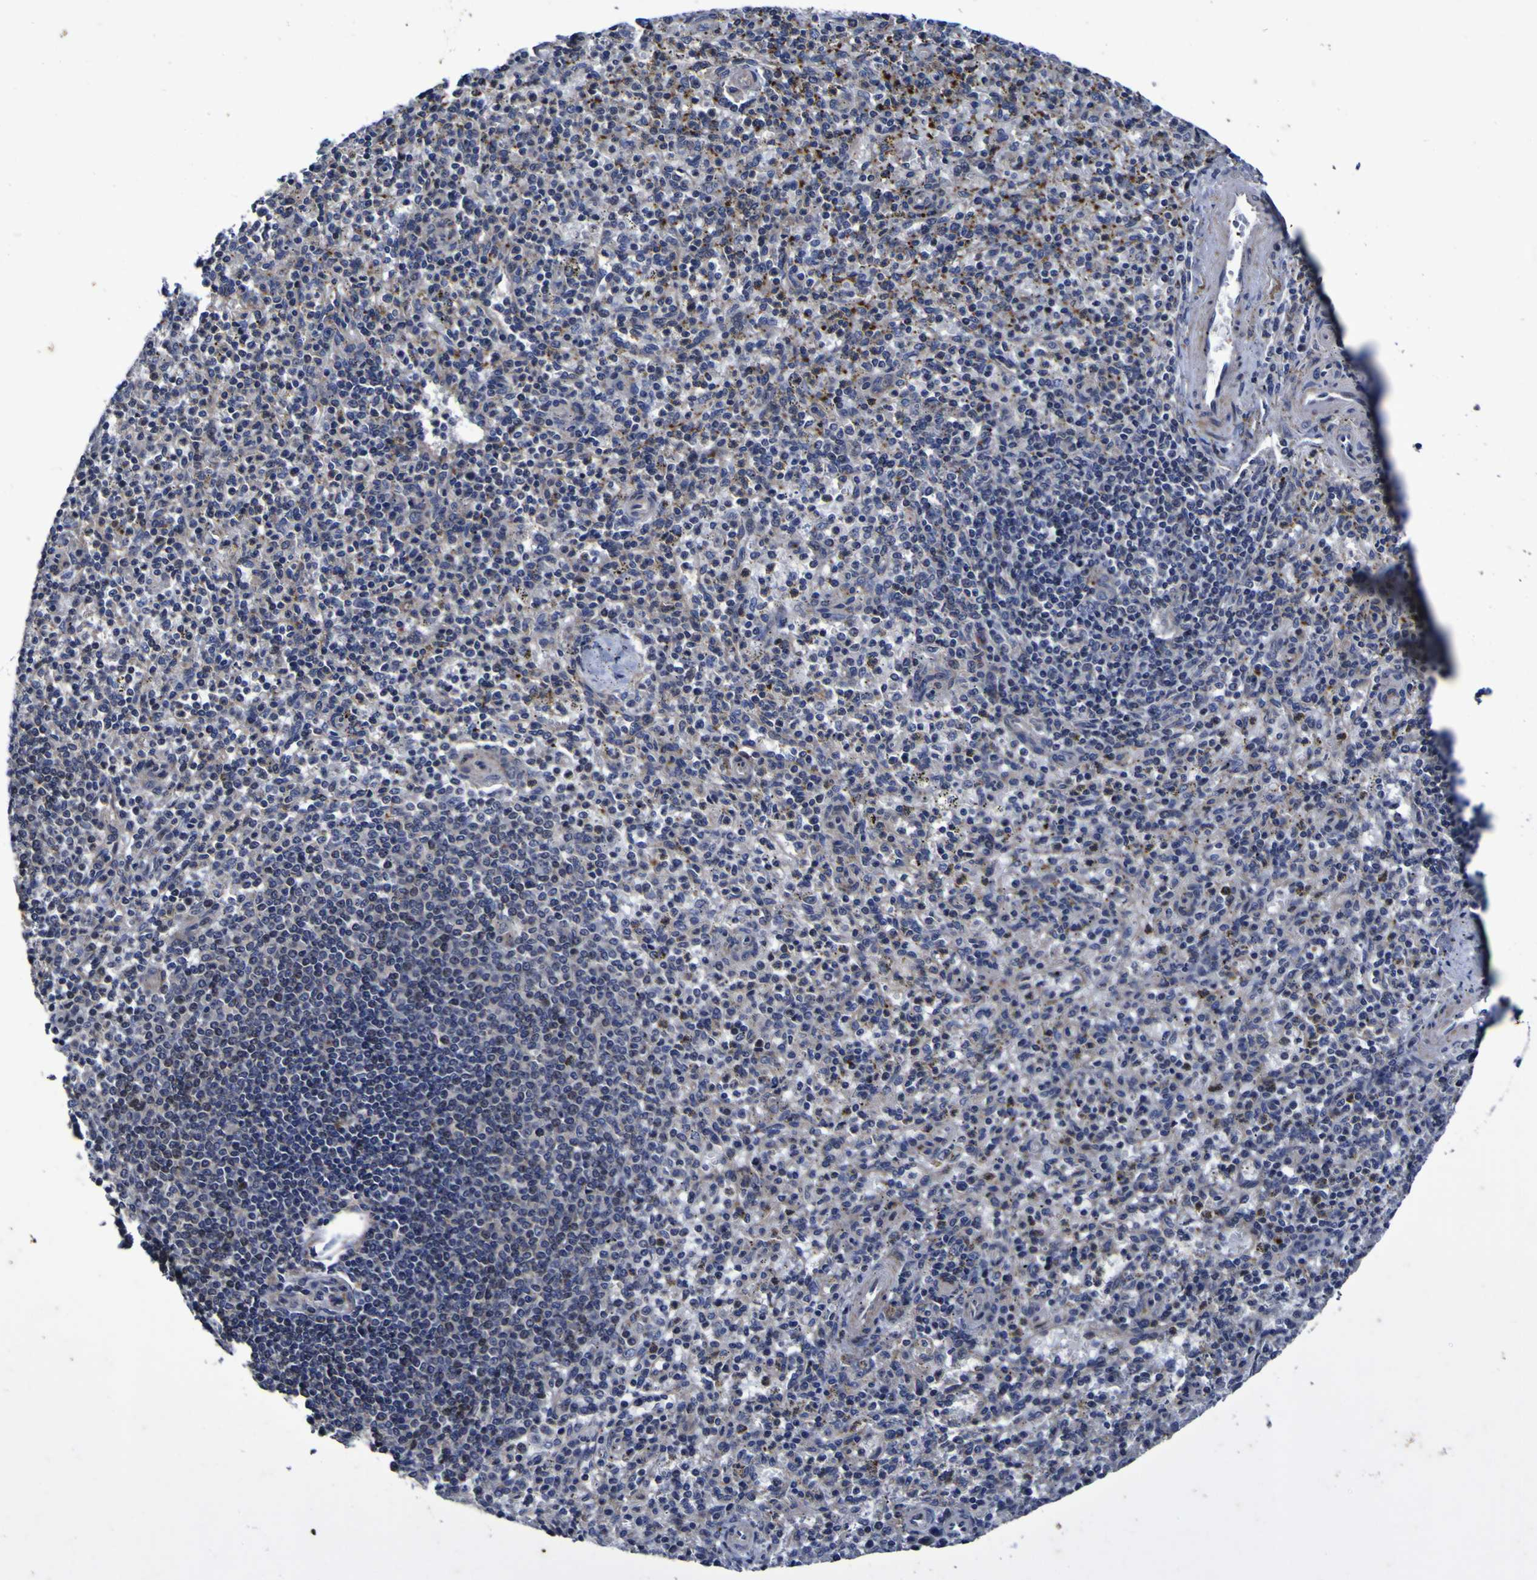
{"staining": {"intensity": "strong", "quantity": "25%-75%", "location": "cytoplasmic/membranous"}, "tissue": "spleen", "cell_type": "Cells in red pulp", "image_type": "normal", "snomed": [{"axis": "morphology", "description": "Normal tissue, NOS"}, {"axis": "topography", "description": "Spleen"}], "caption": "This photomicrograph reveals IHC staining of benign human spleen, with high strong cytoplasmic/membranous positivity in about 25%-75% of cells in red pulp.", "gene": "P3H1", "patient": {"sex": "male", "age": 72}}